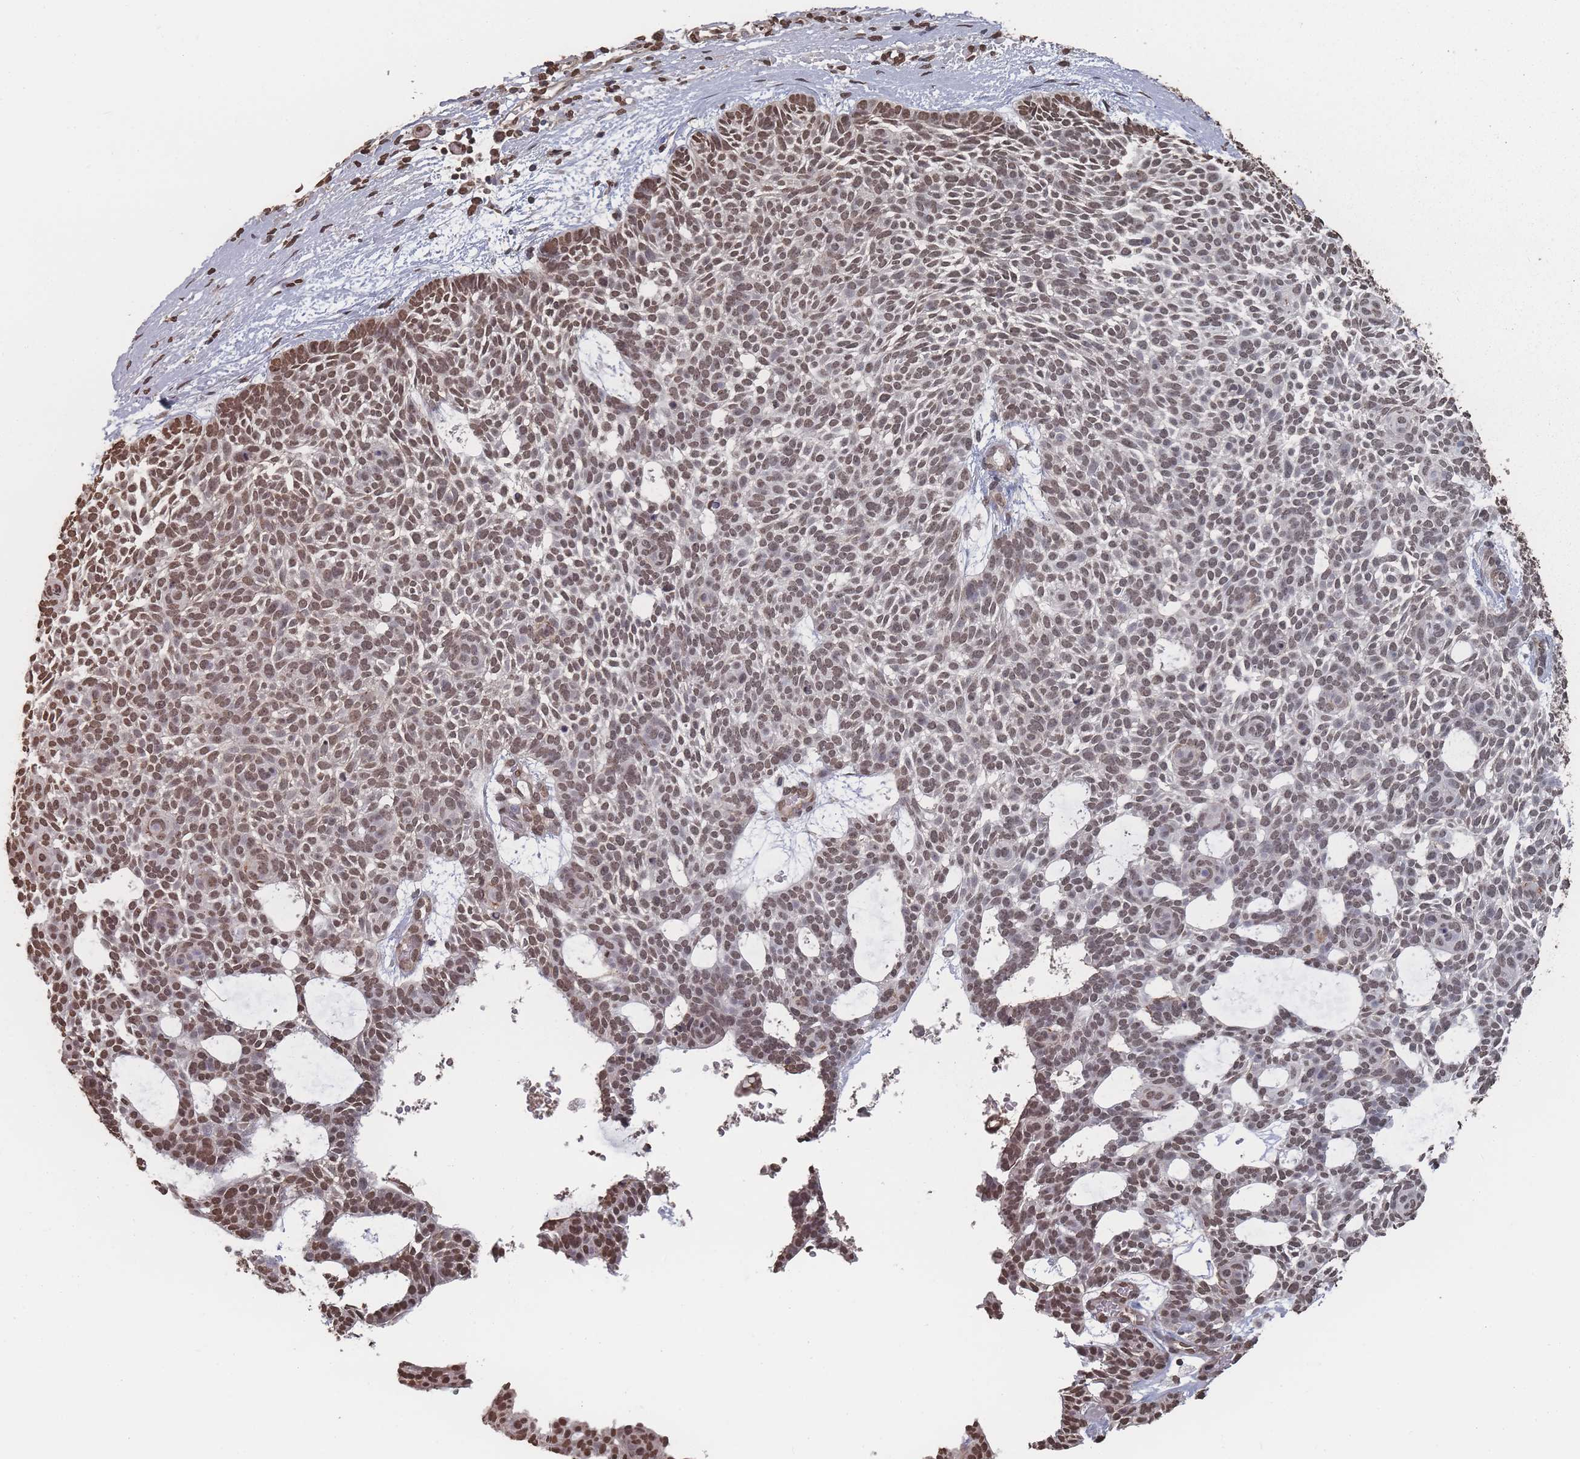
{"staining": {"intensity": "moderate", "quantity": ">75%", "location": "nuclear"}, "tissue": "skin cancer", "cell_type": "Tumor cells", "image_type": "cancer", "snomed": [{"axis": "morphology", "description": "Basal cell carcinoma"}, {"axis": "topography", "description": "Skin"}], "caption": "A micrograph of human skin cancer stained for a protein demonstrates moderate nuclear brown staining in tumor cells.", "gene": "PLEKHG5", "patient": {"sex": "male", "age": 61}}